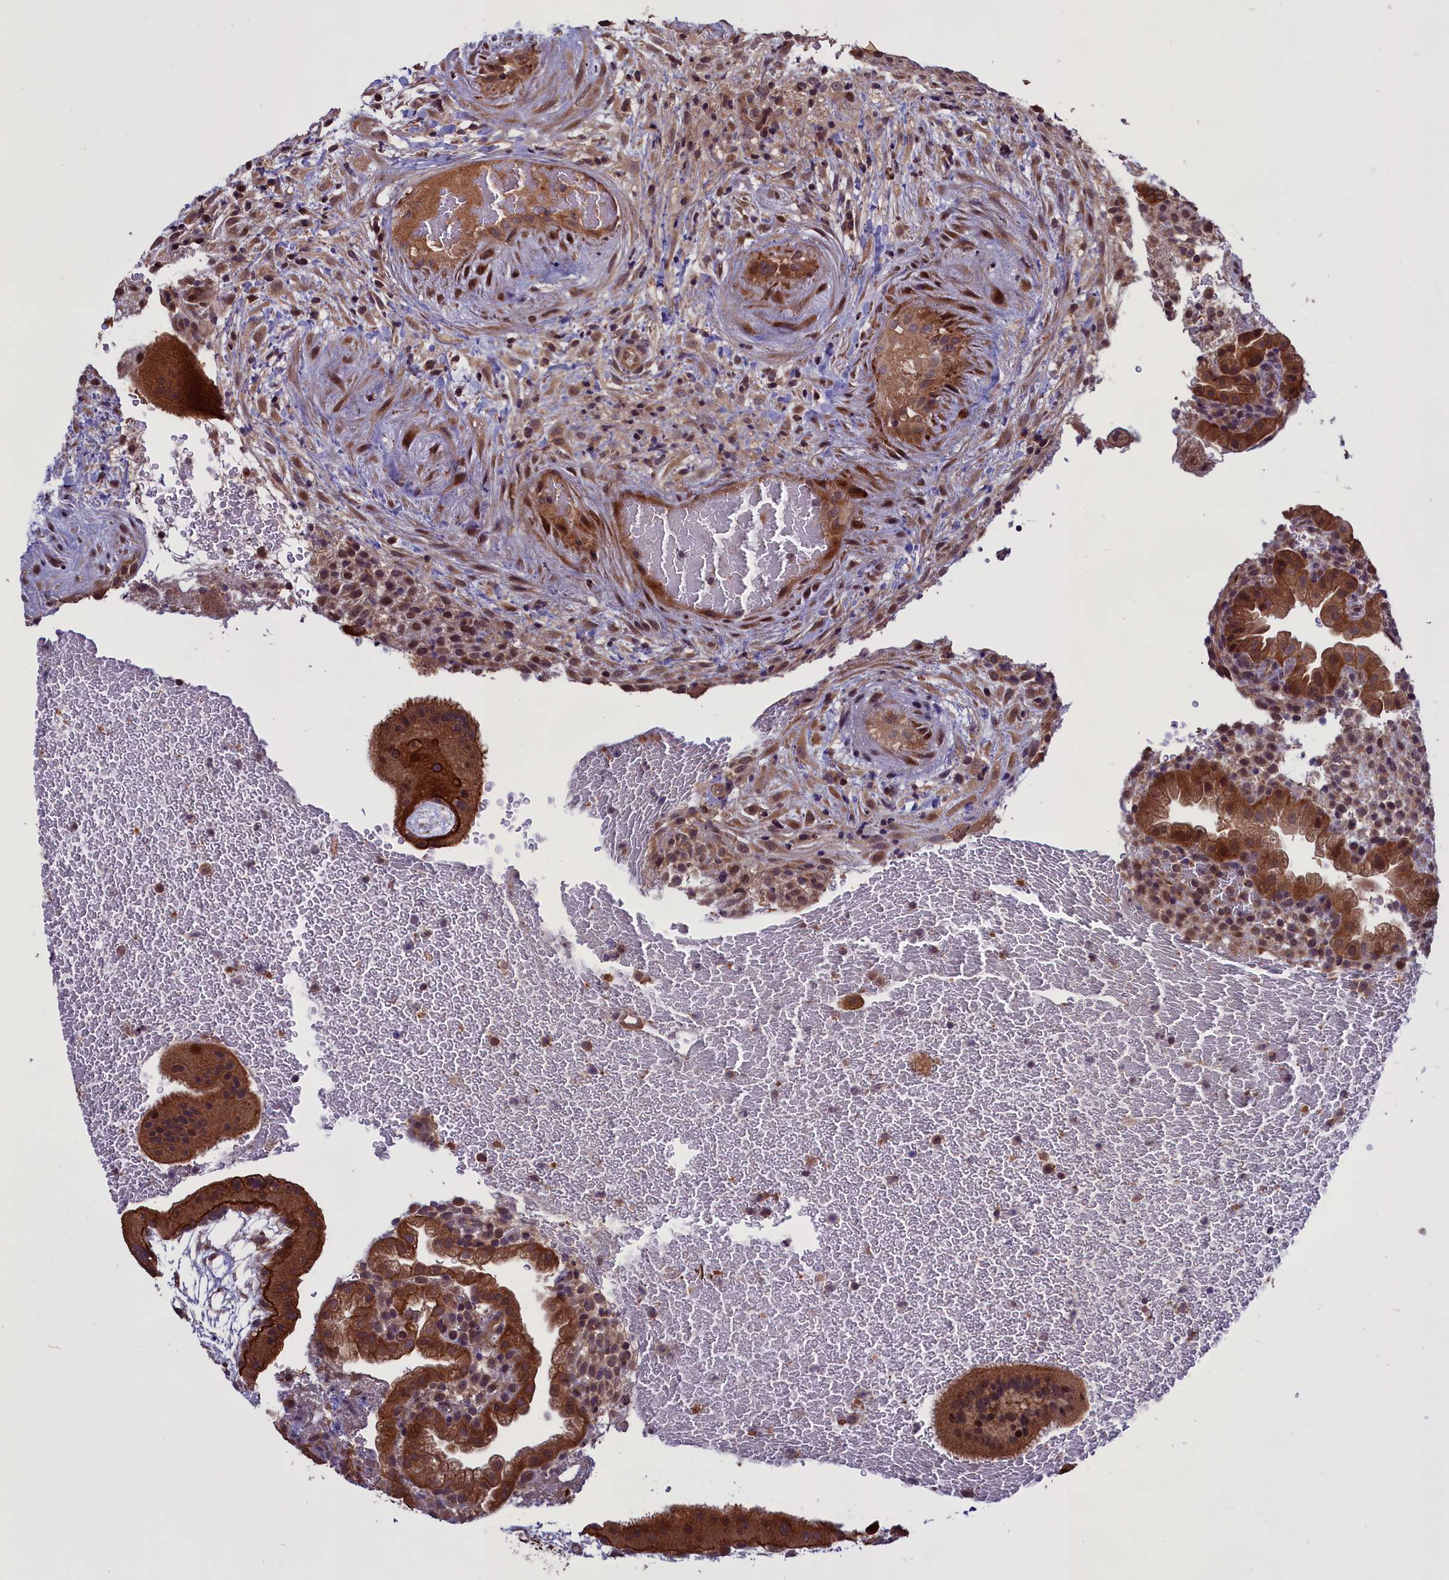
{"staining": {"intensity": "strong", "quantity": ">75%", "location": "cytoplasmic/membranous"}, "tissue": "placenta", "cell_type": "Trophoblastic cells", "image_type": "normal", "snomed": [{"axis": "morphology", "description": "Normal tissue, NOS"}, {"axis": "topography", "description": "Placenta"}], "caption": "Protein analysis of unremarkable placenta displays strong cytoplasmic/membranous positivity in approximately >75% of trophoblastic cells.", "gene": "DENND1B", "patient": {"sex": "female", "age": 19}}